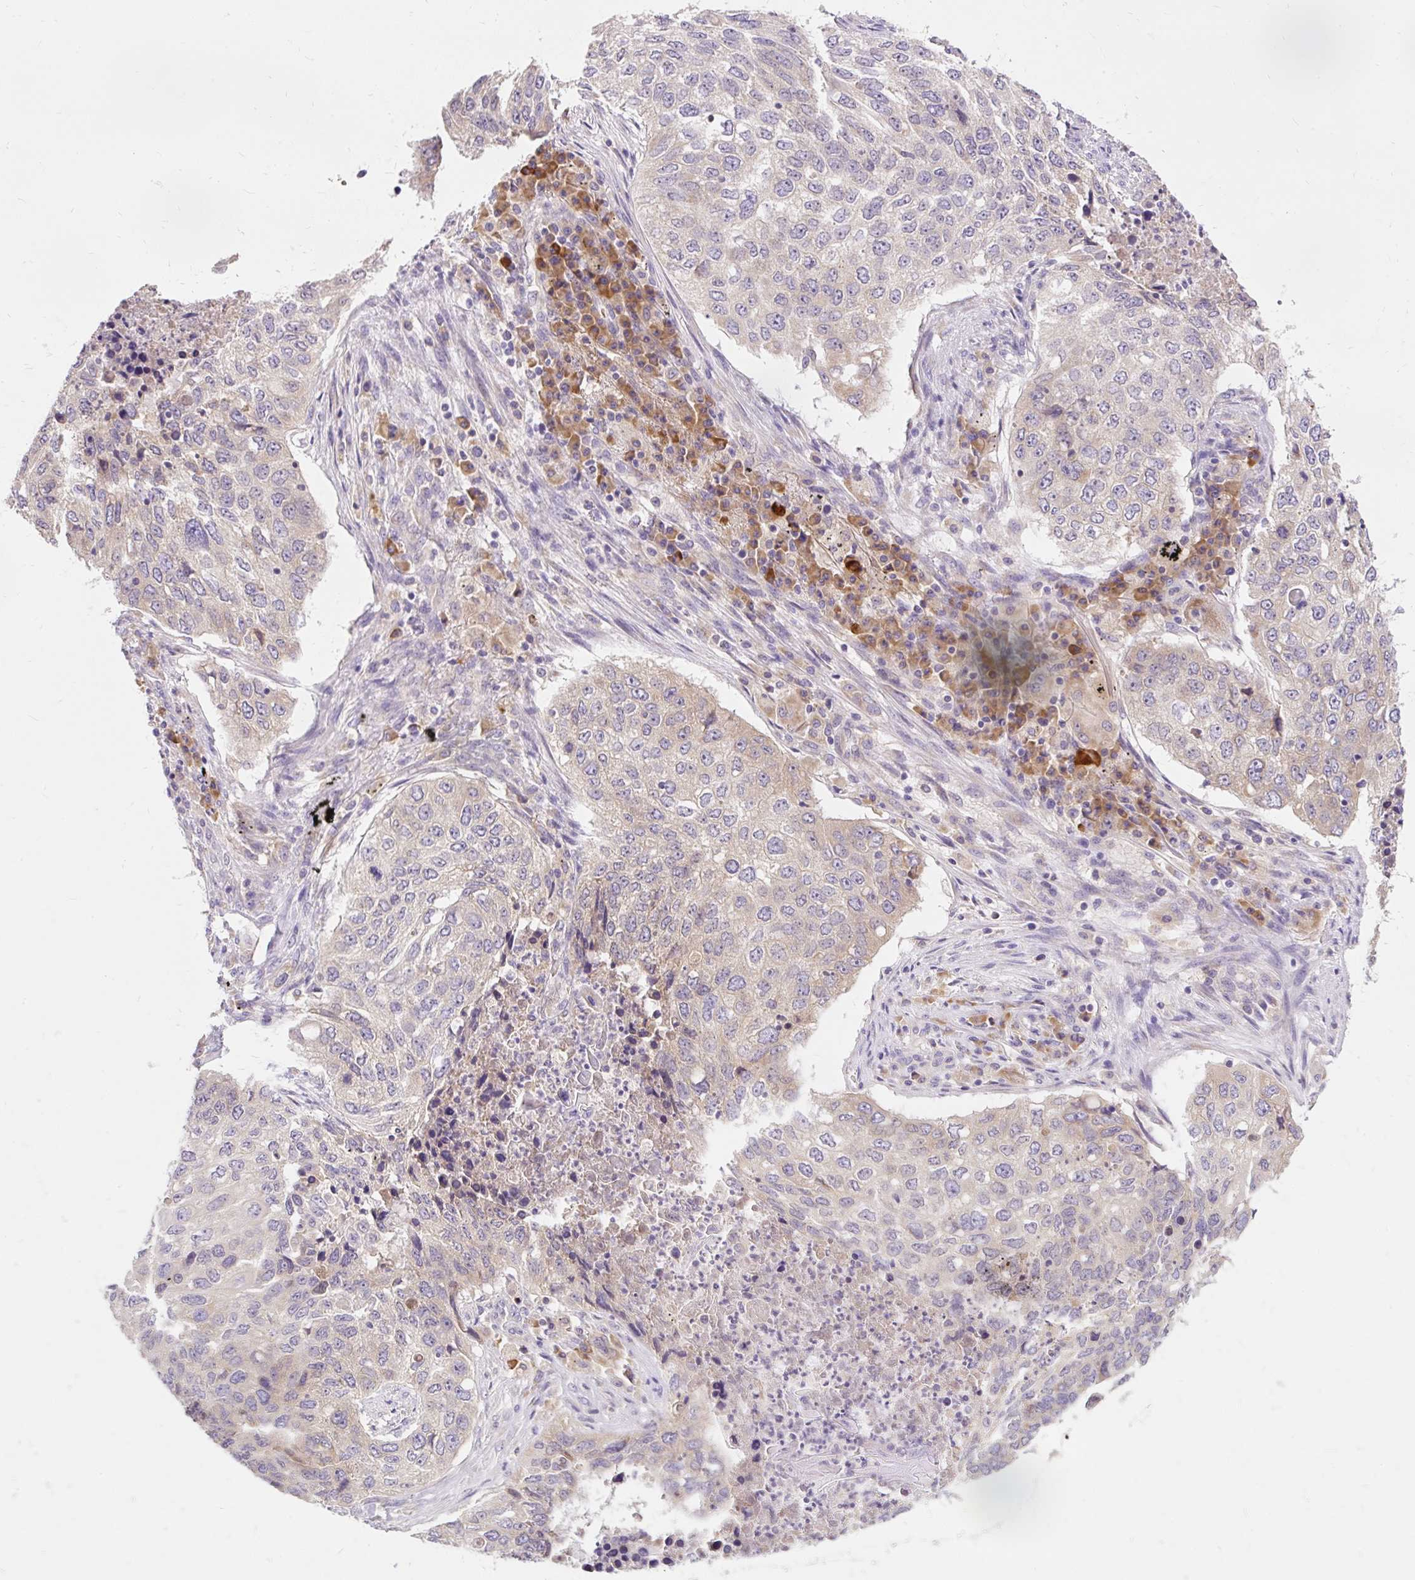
{"staining": {"intensity": "negative", "quantity": "none", "location": "none"}, "tissue": "lung cancer", "cell_type": "Tumor cells", "image_type": "cancer", "snomed": [{"axis": "morphology", "description": "Squamous cell carcinoma, NOS"}, {"axis": "topography", "description": "Lung"}], "caption": "Tumor cells show no significant protein positivity in lung cancer.", "gene": "SEC63", "patient": {"sex": "female", "age": 63}}